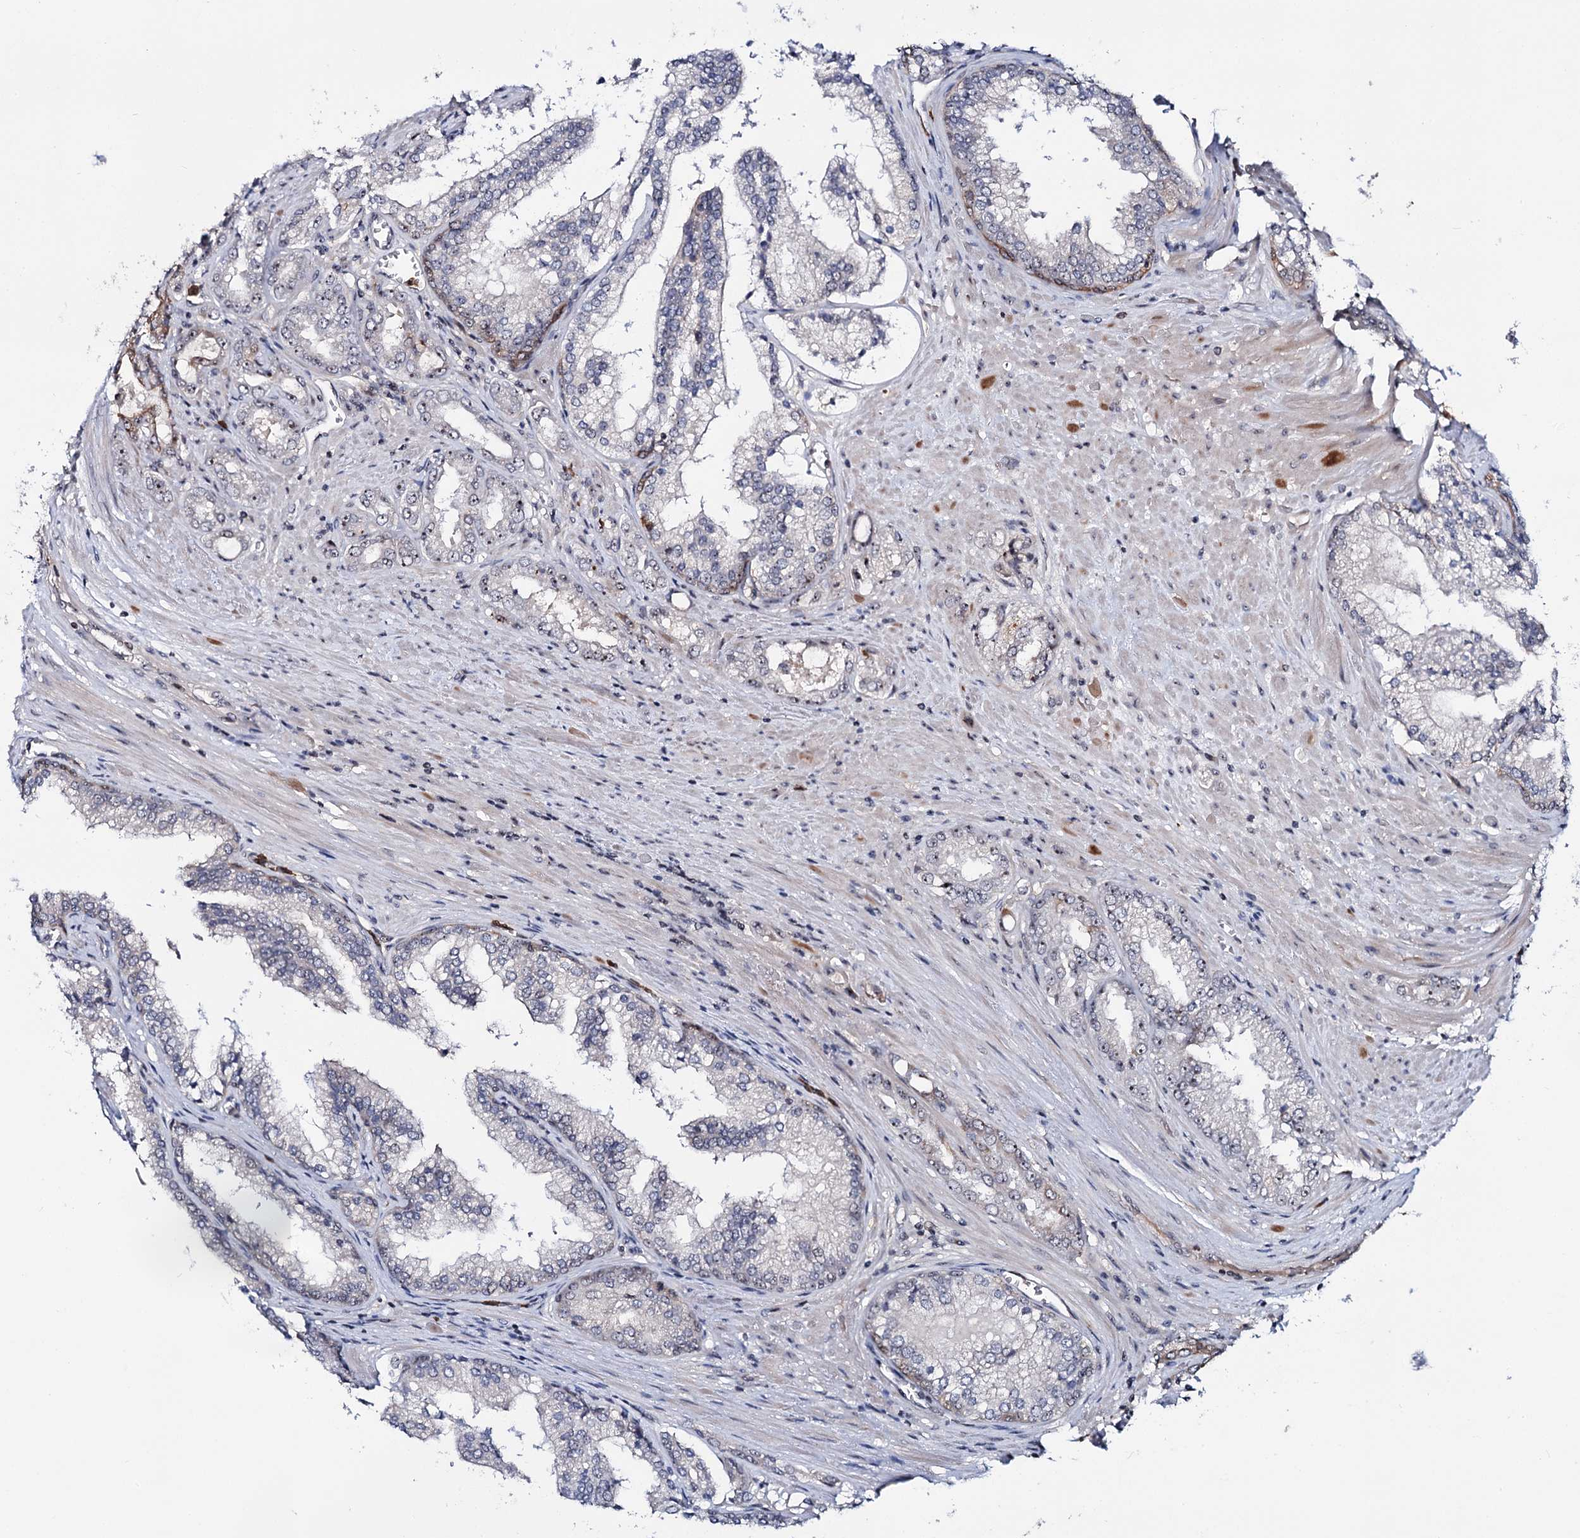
{"staining": {"intensity": "moderate", "quantity": "<25%", "location": "nuclear"}, "tissue": "prostate cancer", "cell_type": "Tumor cells", "image_type": "cancer", "snomed": [{"axis": "morphology", "description": "Adenocarcinoma, High grade"}, {"axis": "topography", "description": "Prostate"}], "caption": "Approximately <25% of tumor cells in human prostate adenocarcinoma (high-grade) exhibit moderate nuclear protein positivity as visualized by brown immunohistochemical staining.", "gene": "SUPT20H", "patient": {"sex": "male", "age": 72}}